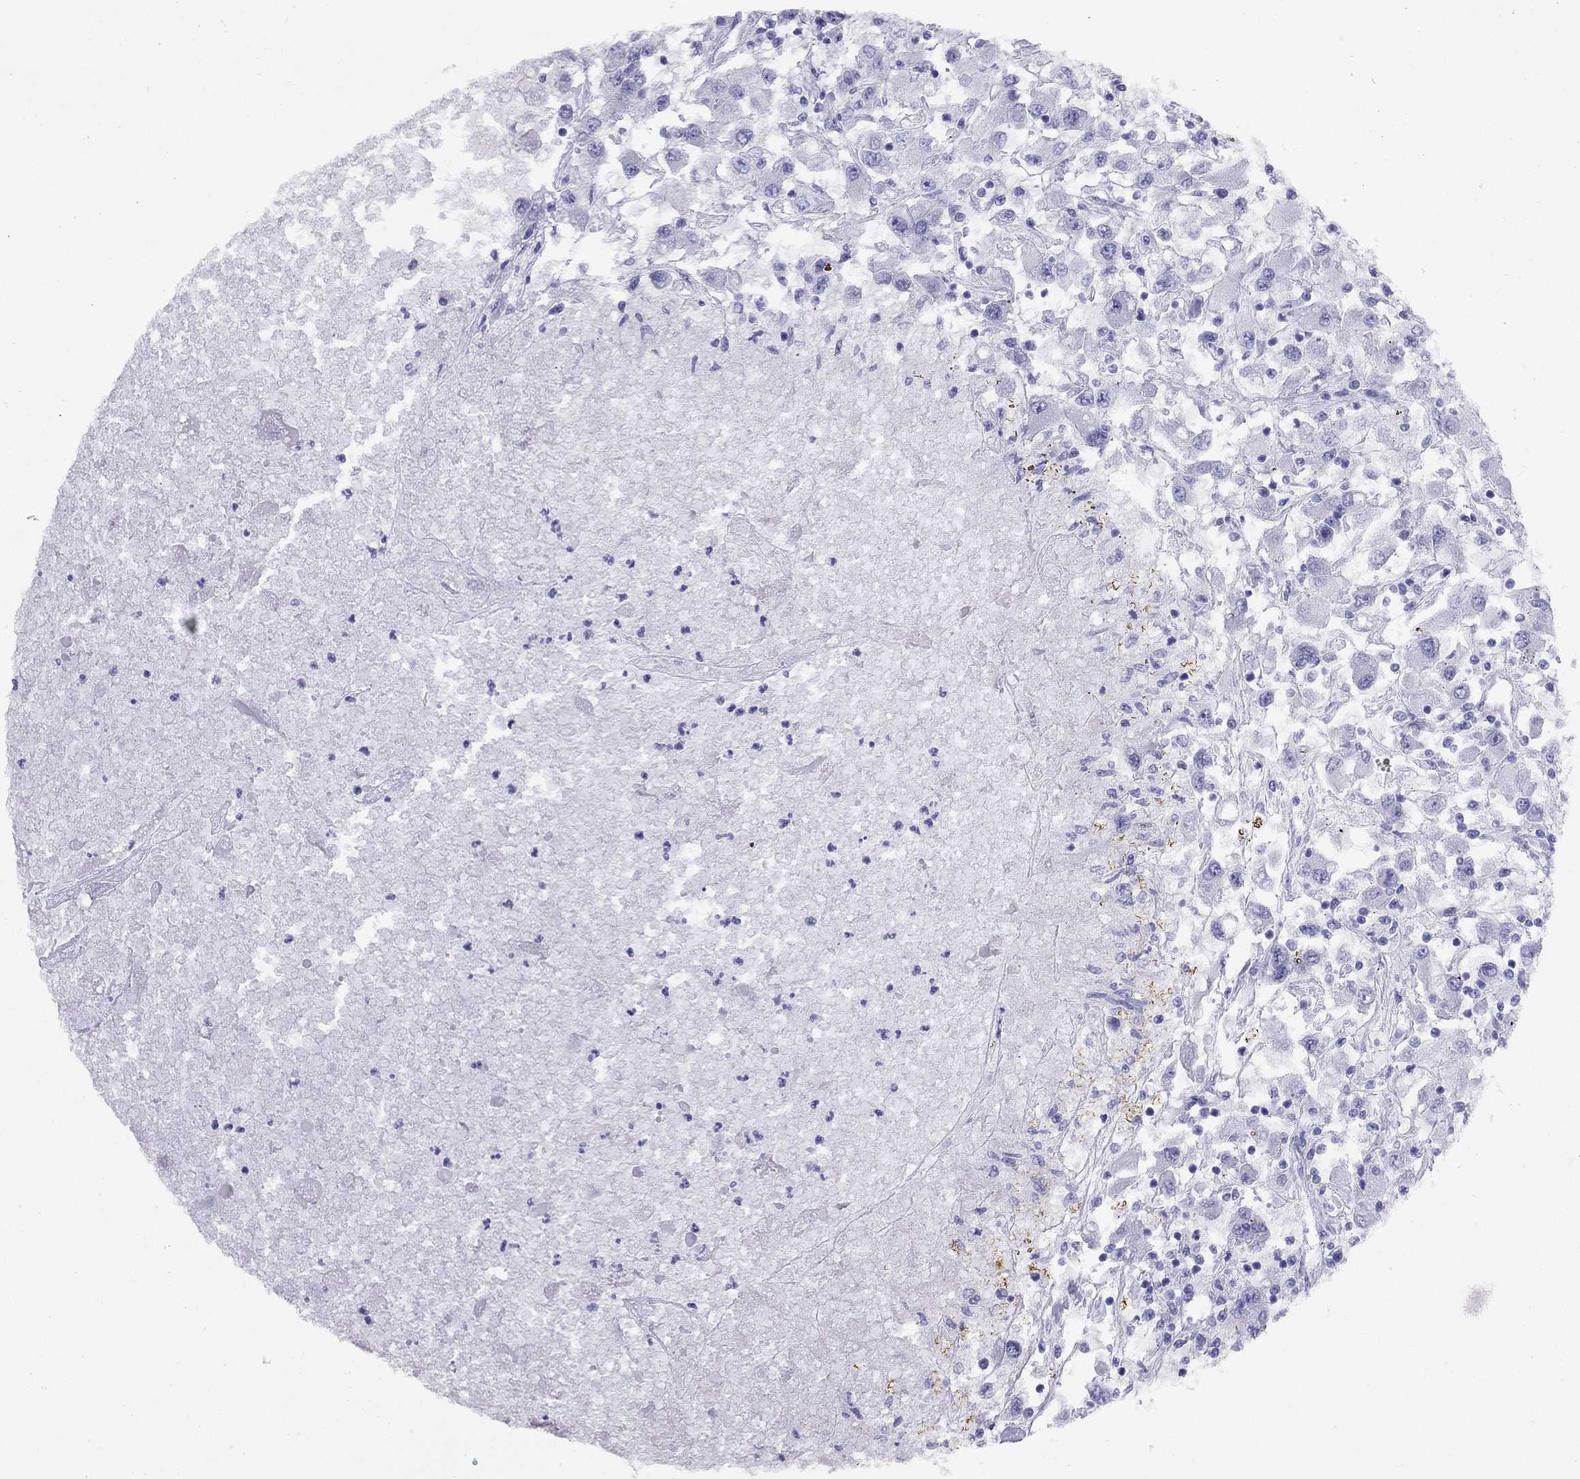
{"staining": {"intensity": "negative", "quantity": "none", "location": "none"}, "tissue": "renal cancer", "cell_type": "Tumor cells", "image_type": "cancer", "snomed": [{"axis": "morphology", "description": "Adenocarcinoma, NOS"}, {"axis": "topography", "description": "Kidney"}], "caption": "Image shows no significant protein expression in tumor cells of renal cancer.", "gene": "LRIT2", "patient": {"sex": "female", "age": 67}}